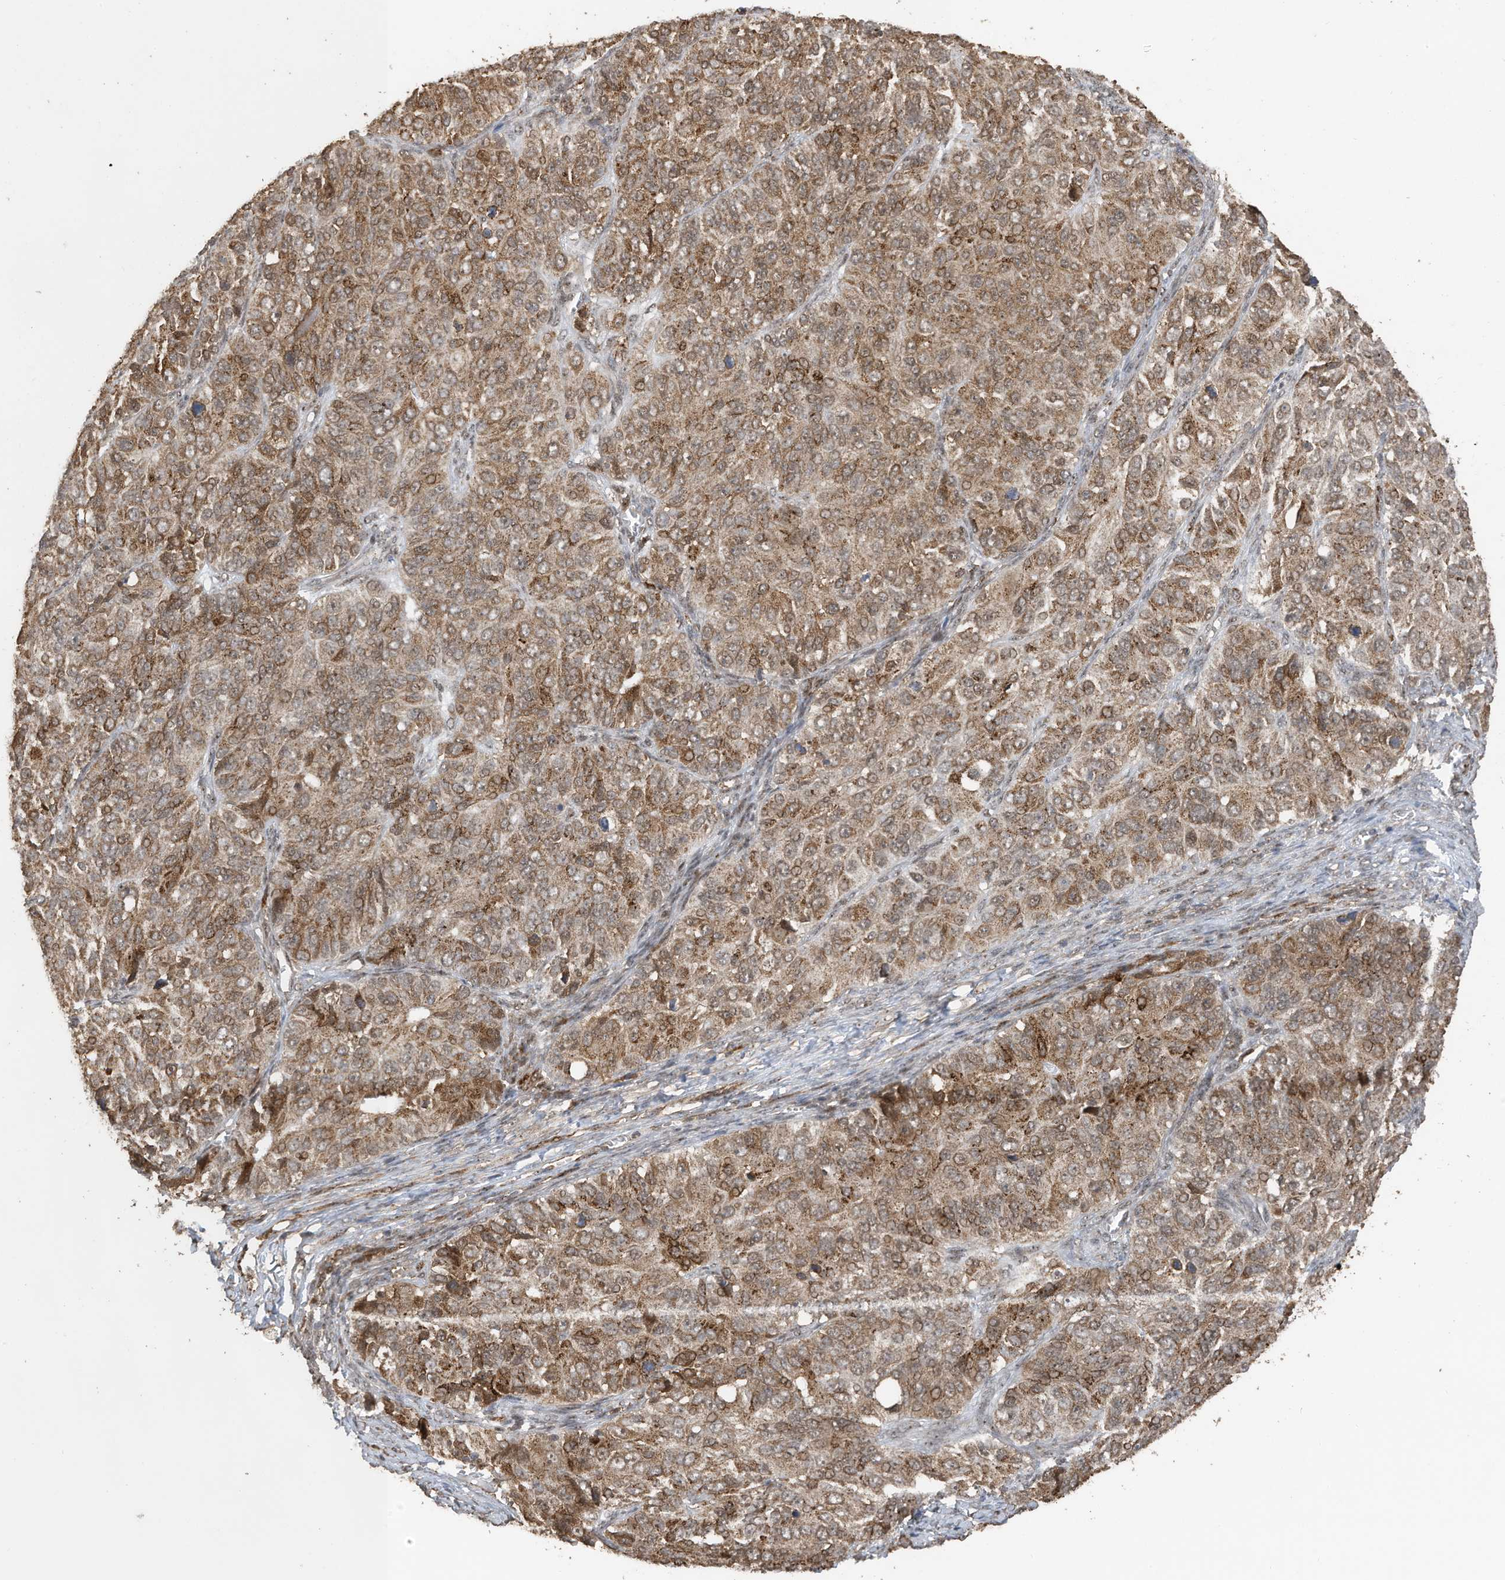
{"staining": {"intensity": "moderate", "quantity": ">75%", "location": "cytoplasmic/membranous,nuclear"}, "tissue": "ovarian cancer", "cell_type": "Tumor cells", "image_type": "cancer", "snomed": [{"axis": "morphology", "description": "Carcinoma, endometroid"}, {"axis": "topography", "description": "Ovary"}], "caption": "Human endometroid carcinoma (ovarian) stained with a brown dye displays moderate cytoplasmic/membranous and nuclear positive staining in approximately >75% of tumor cells.", "gene": "ERLEC1", "patient": {"sex": "female", "age": 51}}